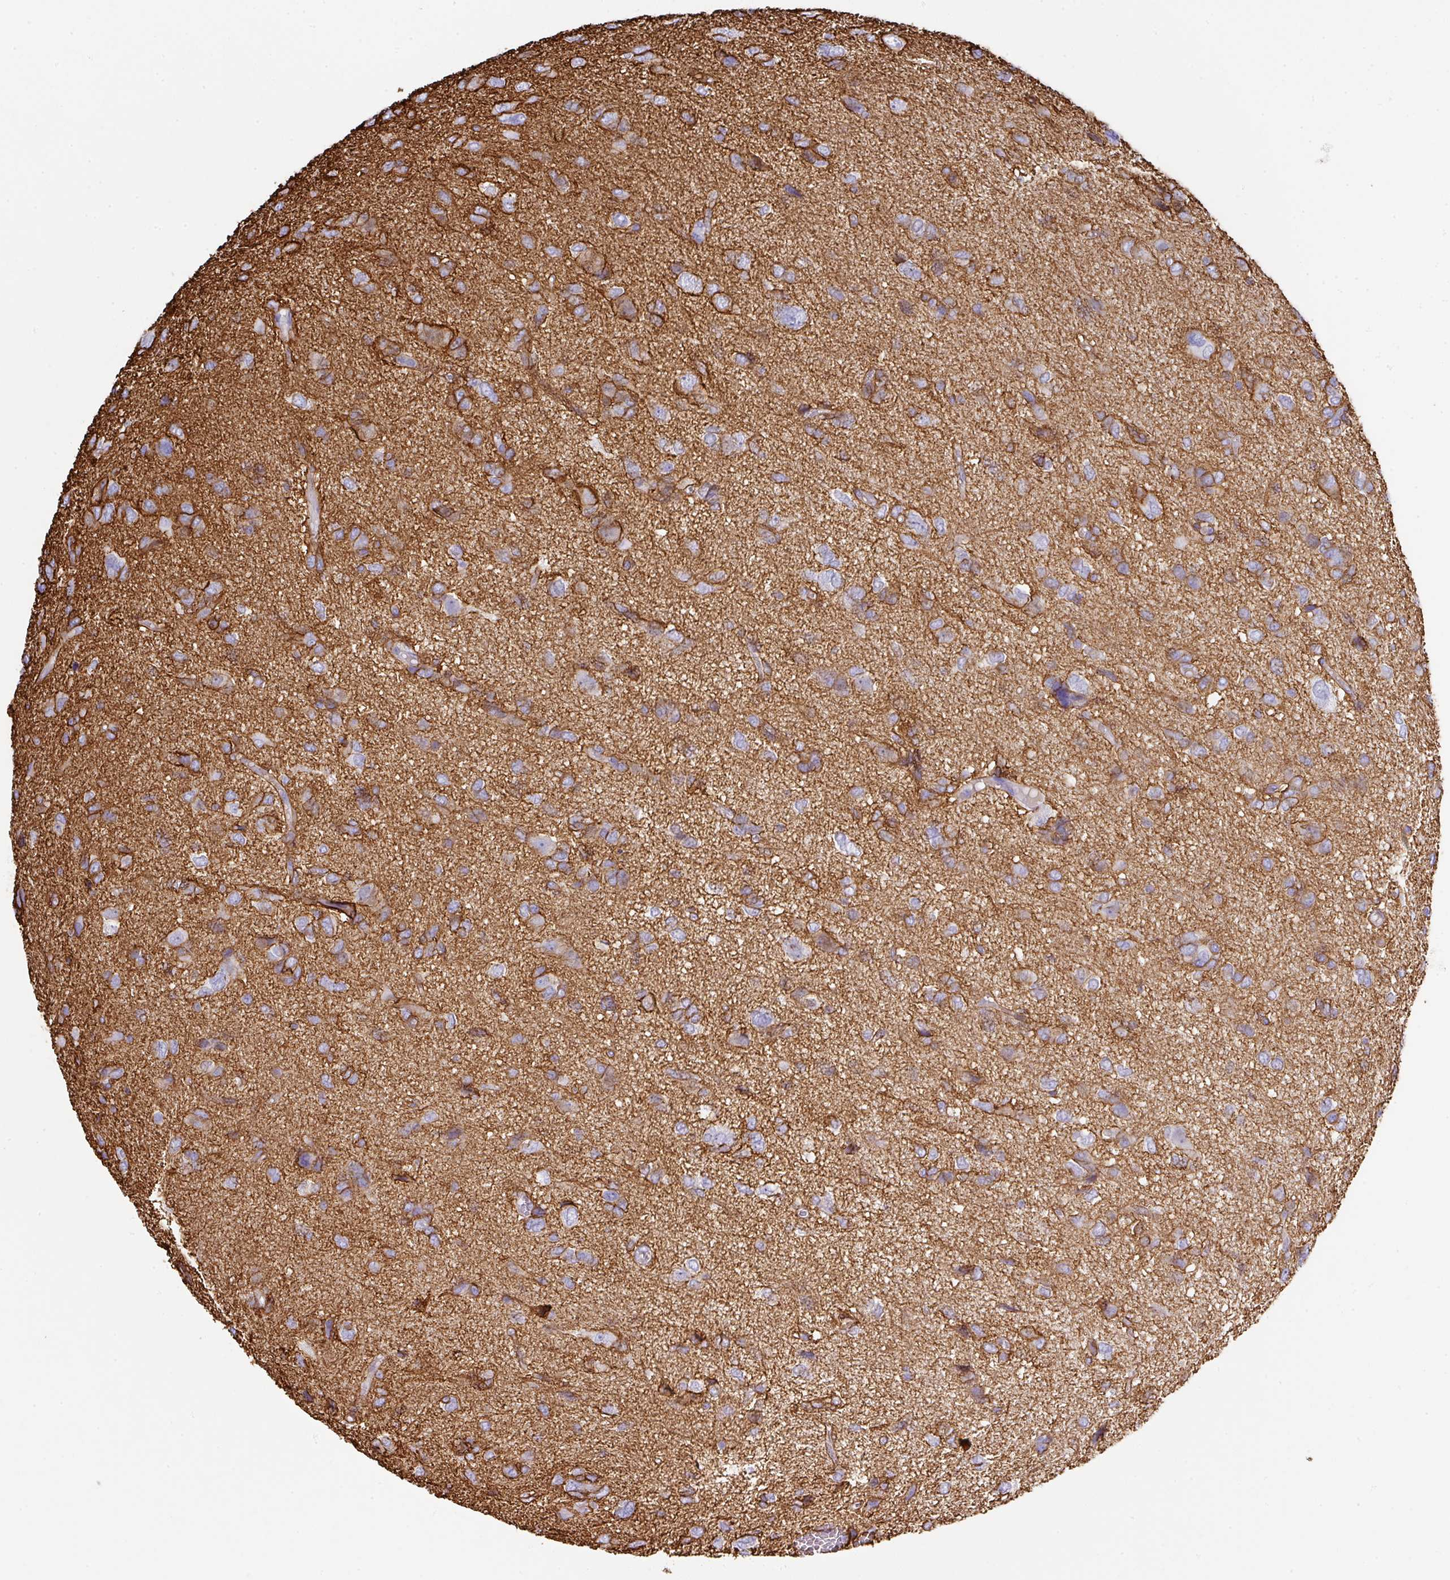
{"staining": {"intensity": "moderate", "quantity": "25%-75%", "location": "cytoplasmic/membranous"}, "tissue": "glioma", "cell_type": "Tumor cells", "image_type": "cancer", "snomed": [{"axis": "morphology", "description": "Glioma, malignant, High grade"}, {"axis": "topography", "description": "Brain"}], "caption": "This is a micrograph of immunohistochemistry (IHC) staining of malignant glioma (high-grade), which shows moderate expression in the cytoplasmic/membranous of tumor cells.", "gene": "TARM1", "patient": {"sex": "female", "age": 59}}